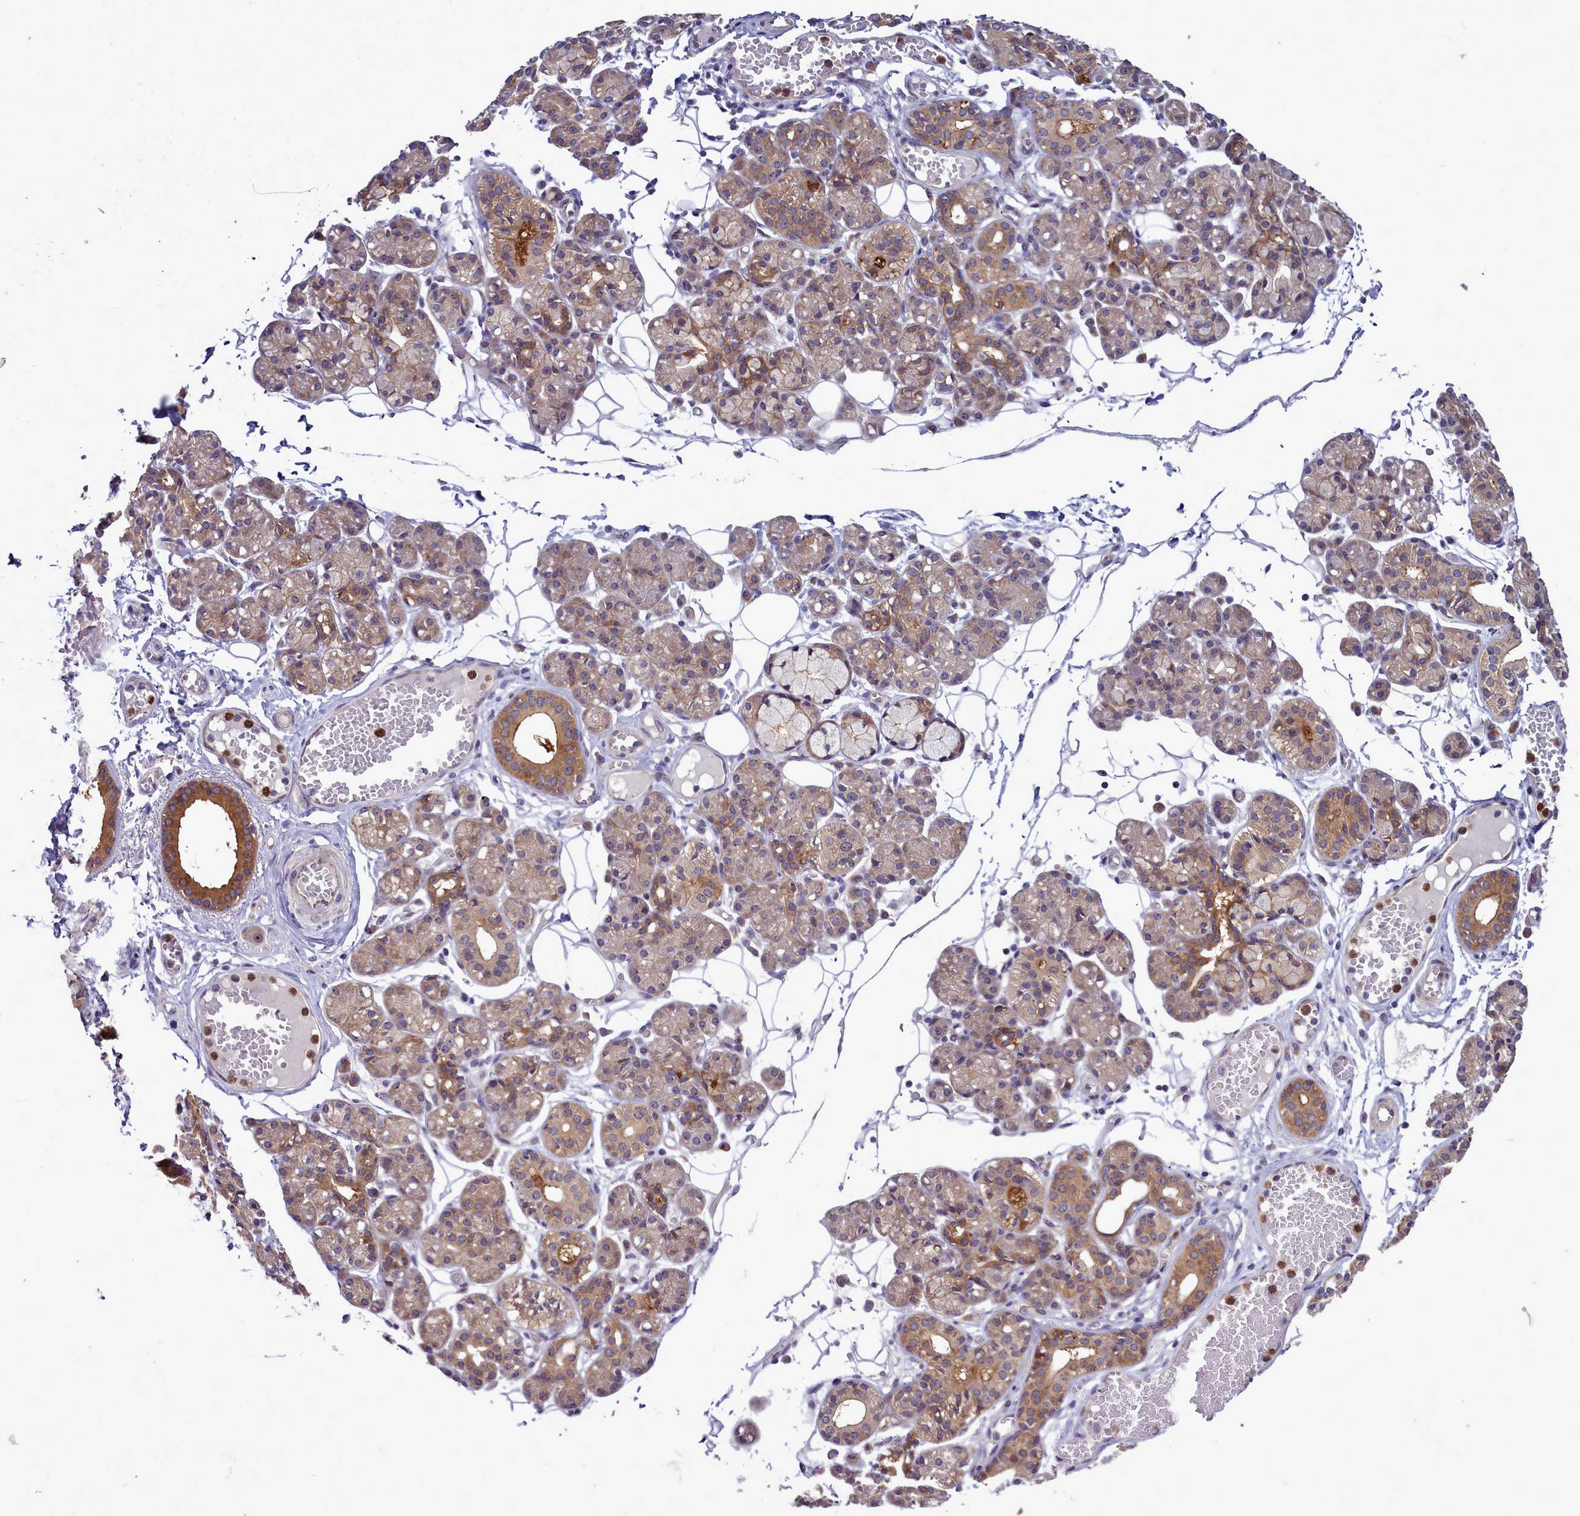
{"staining": {"intensity": "strong", "quantity": "<25%", "location": "cytoplasmic/membranous"}, "tissue": "salivary gland", "cell_type": "Glandular cells", "image_type": "normal", "snomed": [{"axis": "morphology", "description": "Normal tissue, NOS"}, {"axis": "topography", "description": "Salivary gland"}], "caption": "This image shows unremarkable salivary gland stained with immunohistochemistry (IHC) to label a protein in brown. The cytoplasmic/membranous of glandular cells show strong positivity for the protein. Nuclei are counter-stained blue.", "gene": "BCAR1", "patient": {"sex": "male", "age": 63}}